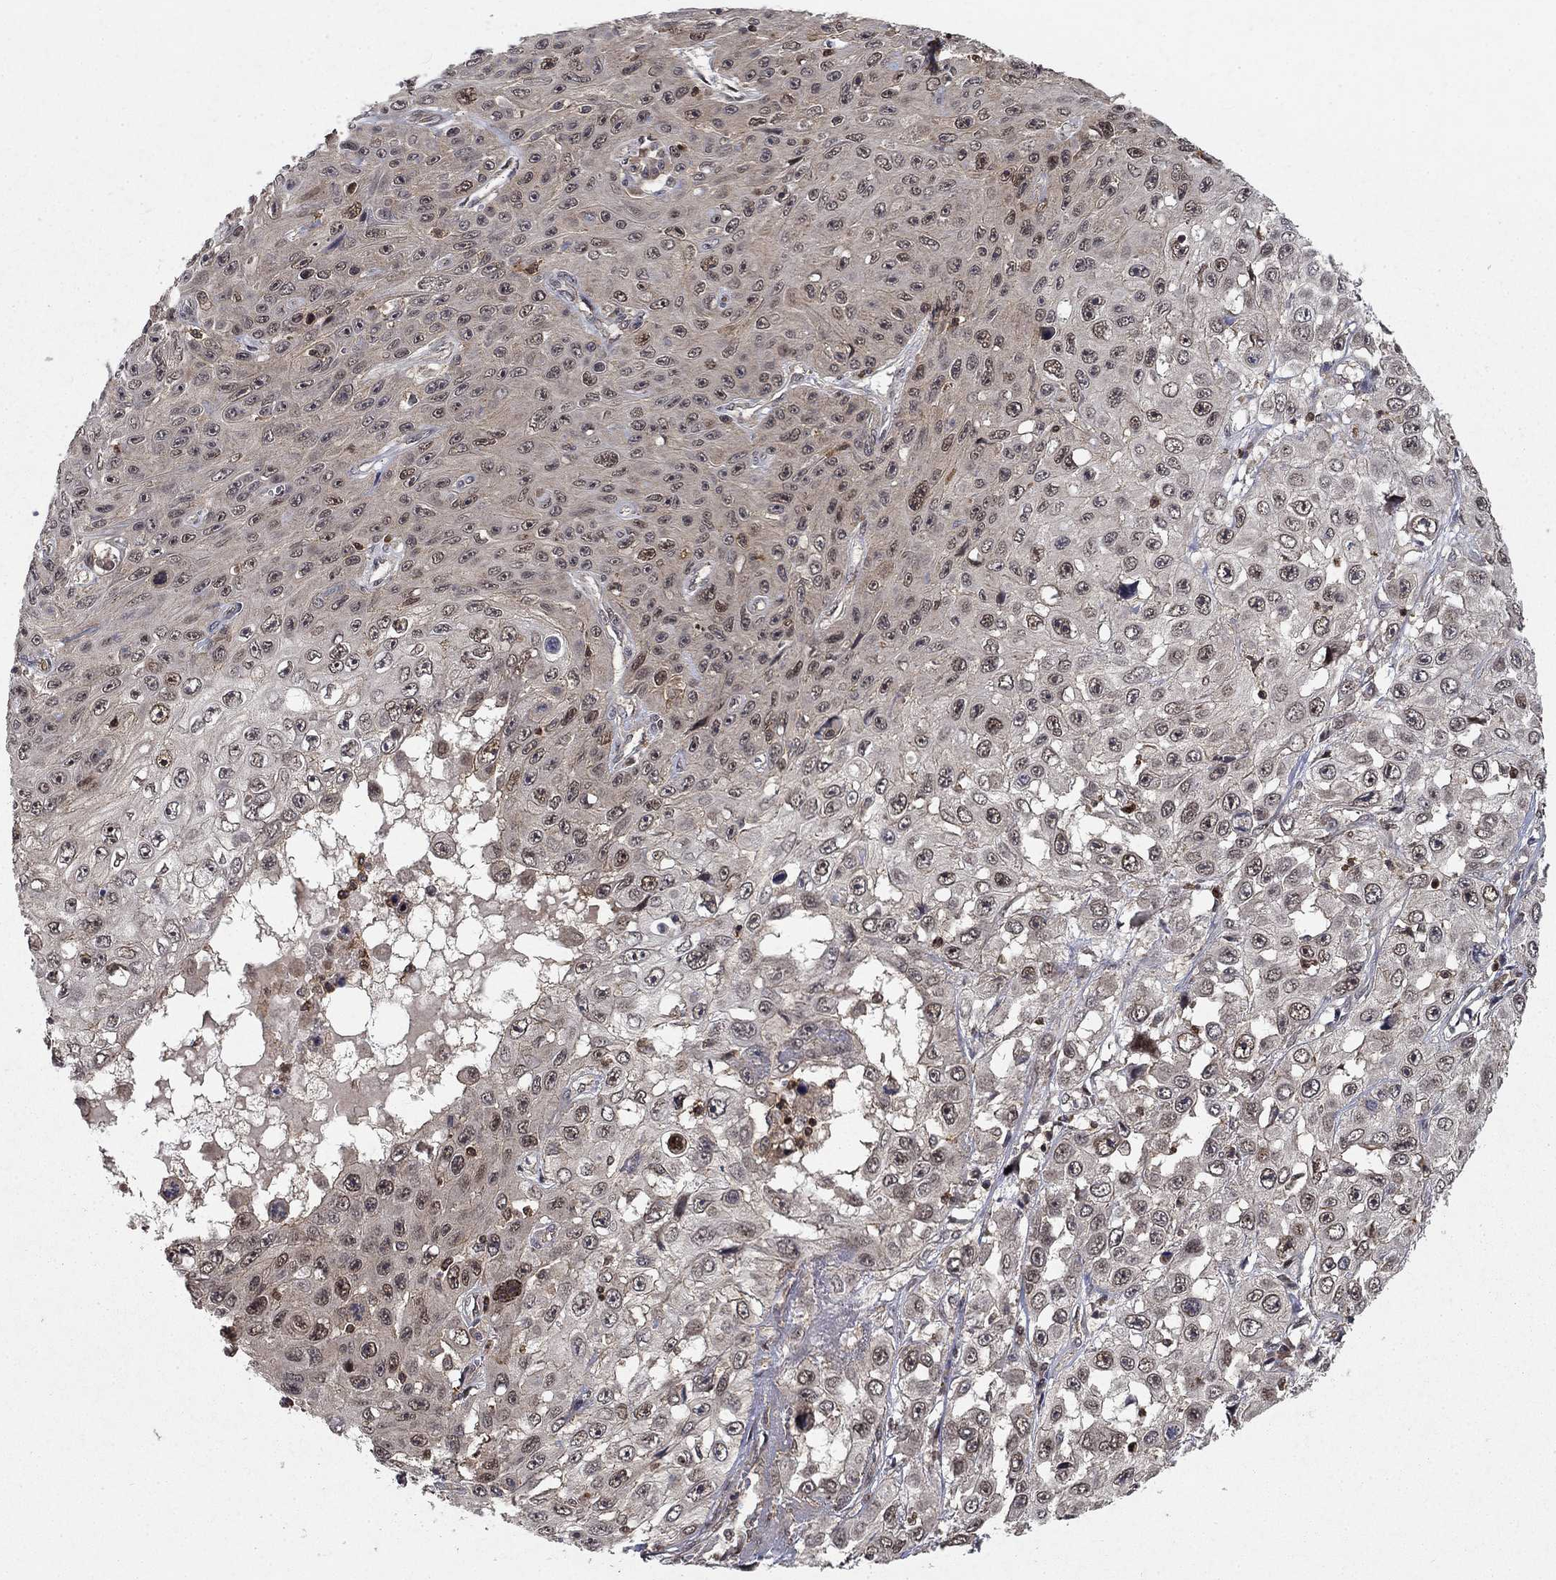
{"staining": {"intensity": "moderate", "quantity": "<25%", "location": "nuclear"}, "tissue": "skin cancer", "cell_type": "Tumor cells", "image_type": "cancer", "snomed": [{"axis": "morphology", "description": "Squamous cell carcinoma, NOS"}, {"axis": "topography", "description": "Skin"}], "caption": "Skin cancer stained with DAB immunohistochemistry reveals low levels of moderate nuclear staining in approximately <25% of tumor cells.", "gene": "CCDC66", "patient": {"sex": "male", "age": 82}}